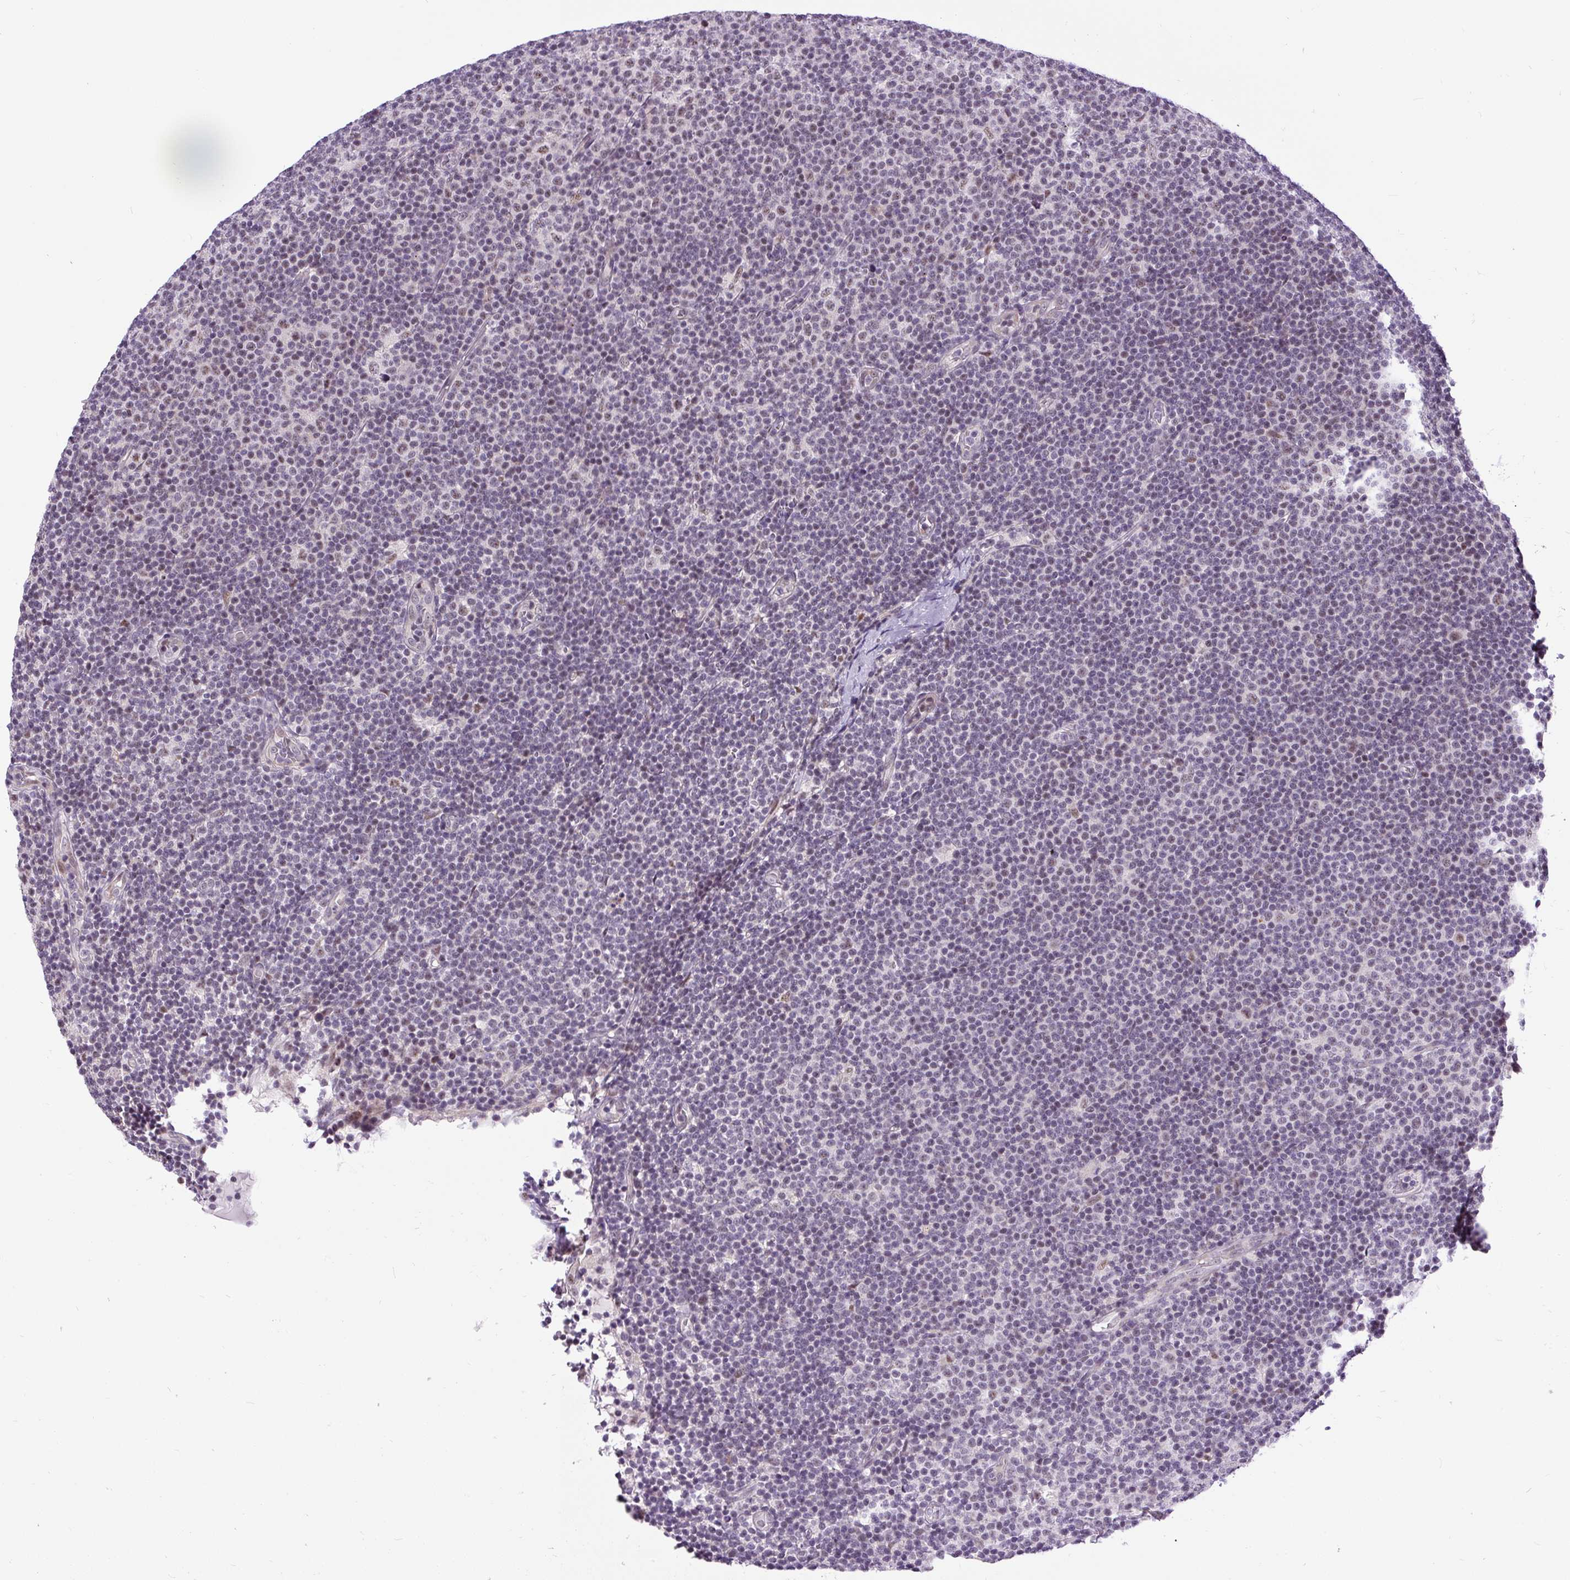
{"staining": {"intensity": "negative", "quantity": "none", "location": "none"}, "tissue": "lymphoma", "cell_type": "Tumor cells", "image_type": "cancer", "snomed": [{"axis": "morphology", "description": "Malignant lymphoma, non-Hodgkin's type, Low grade"}, {"axis": "topography", "description": "Lymph node"}], "caption": "Immunohistochemistry (IHC) image of human lymphoma stained for a protein (brown), which demonstrates no expression in tumor cells. (DAB IHC visualized using brightfield microscopy, high magnification).", "gene": "SMC5", "patient": {"sex": "male", "age": 48}}